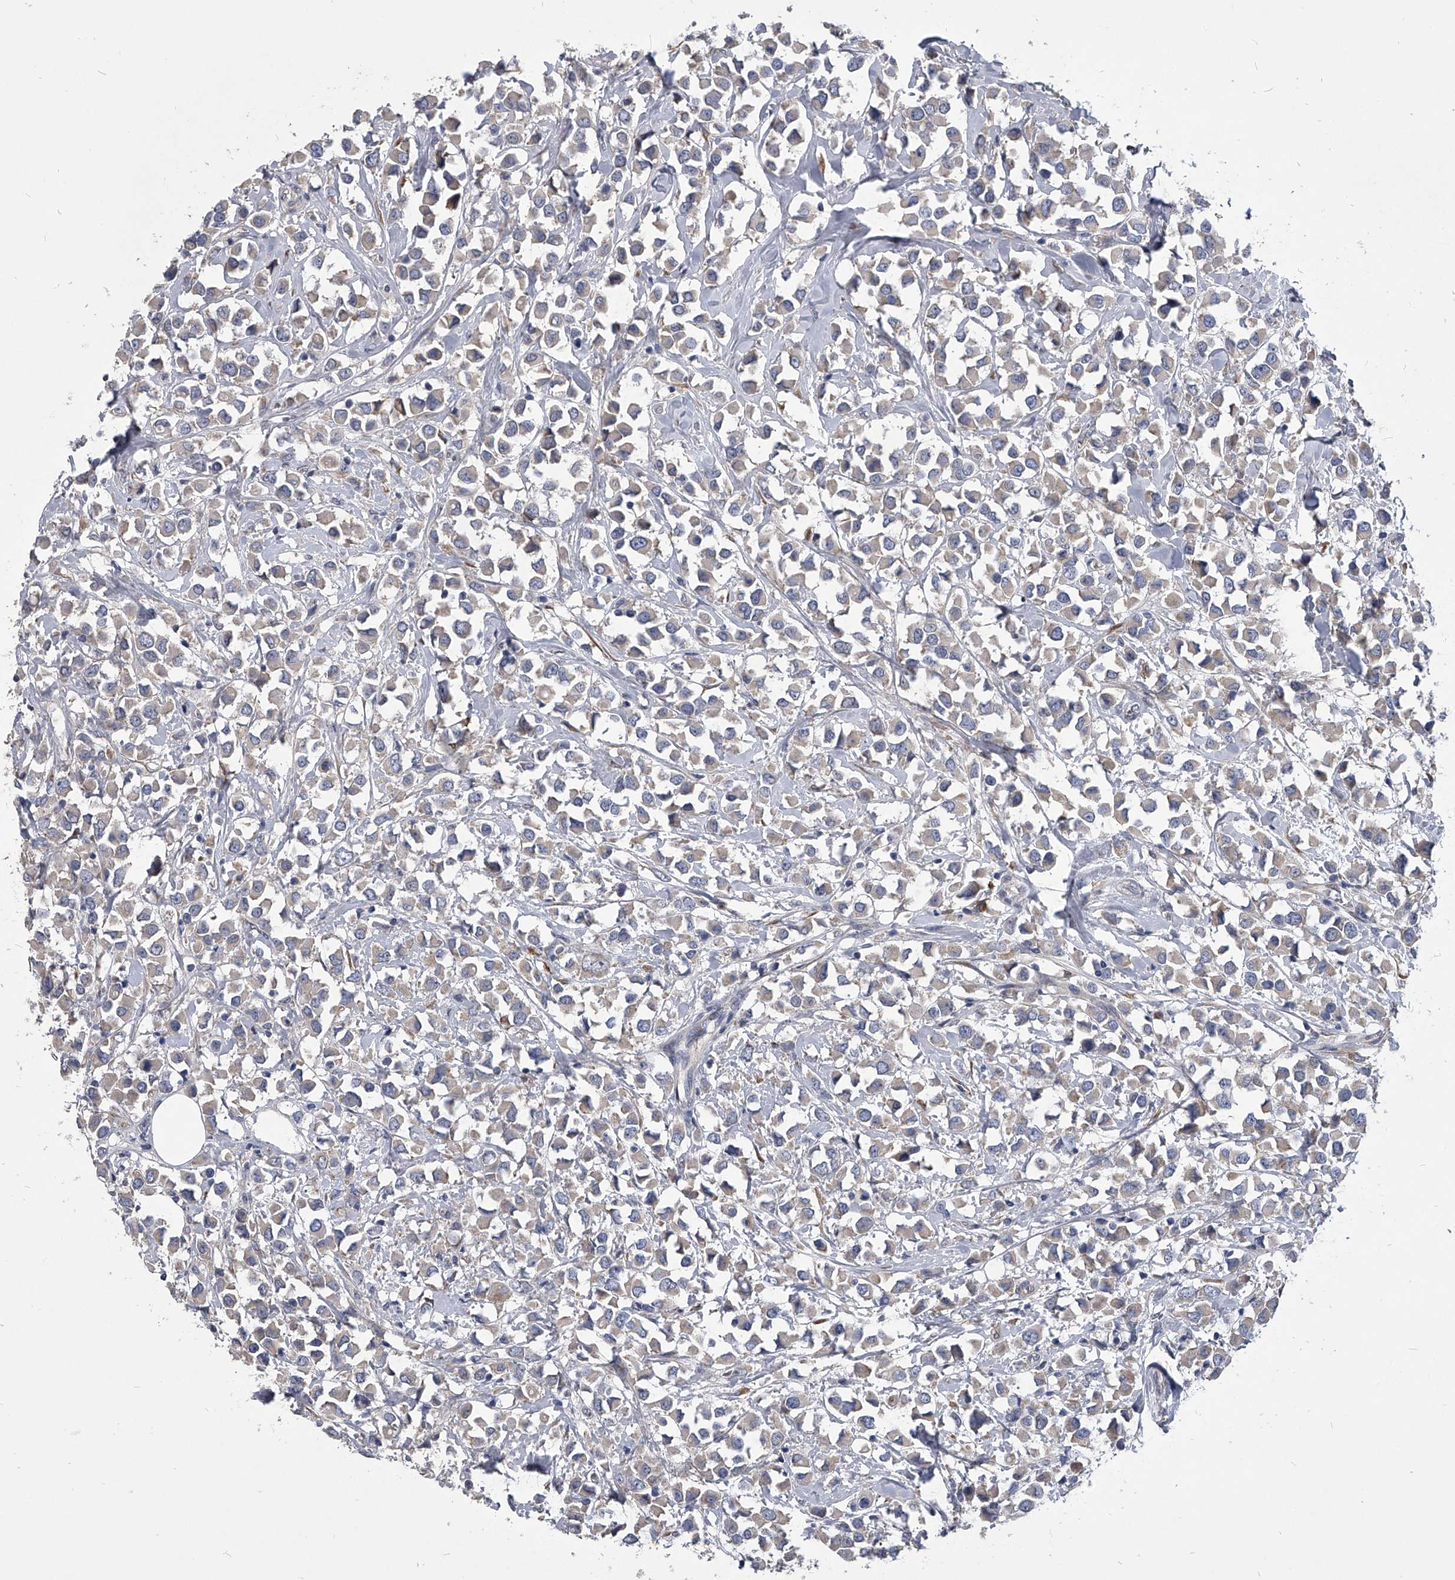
{"staining": {"intensity": "negative", "quantity": "none", "location": "none"}, "tissue": "breast cancer", "cell_type": "Tumor cells", "image_type": "cancer", "snomed": [{"axis": "morphology", "description": "Duct carcinoma"}, {"axis": "topography", "description": "Breast"}], "caption": "There is no significant positivity in tumor cells of invasive ductal carcinoma (breast).", "gene": "CCR4", "patient": {"sex": "female", "age": 61}}